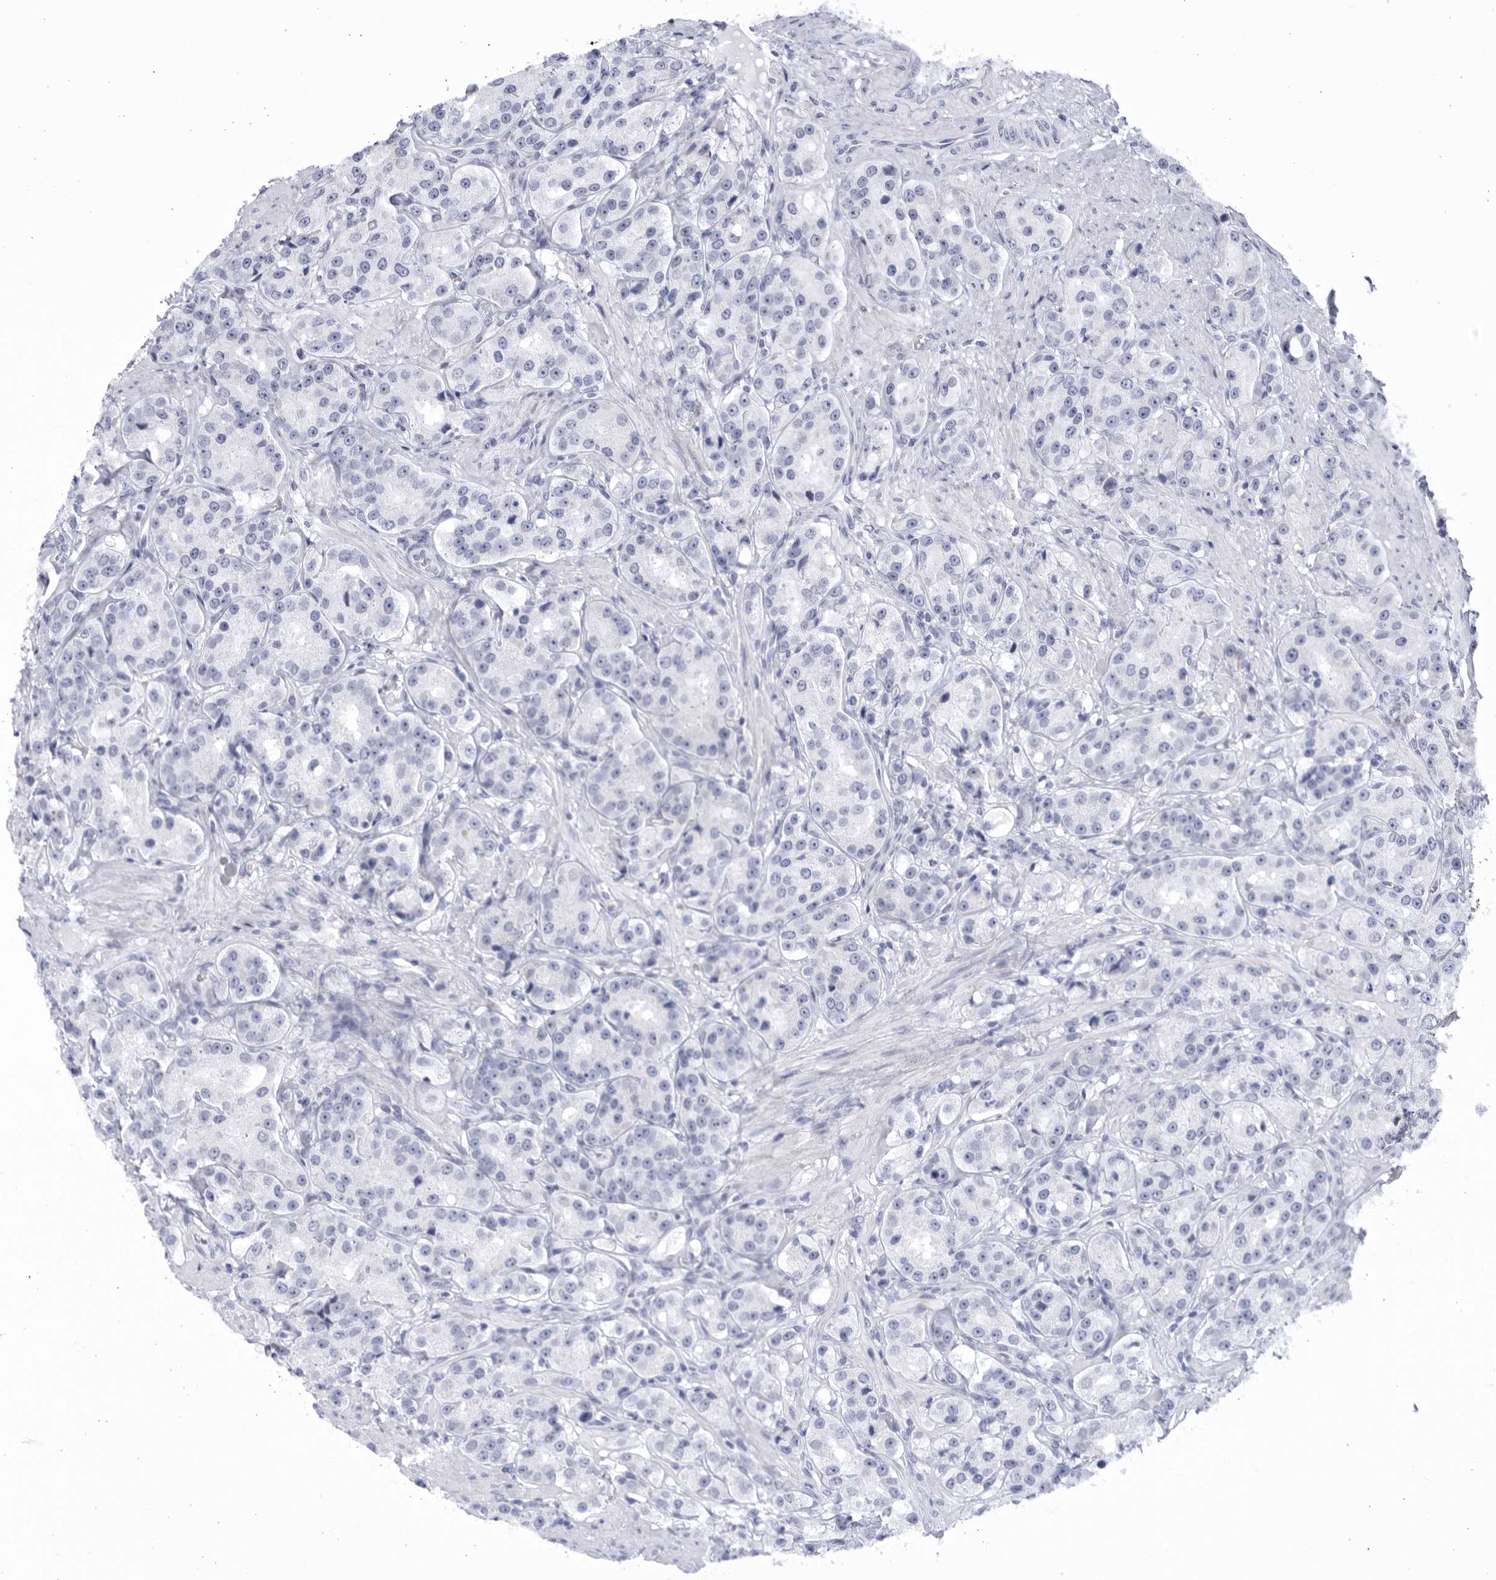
{"staining": {"intensity": "negative", "quantity": "none", "location": "none"}, "tissue": "prostate cancer", "cell_type": "Tumor cells", "image_type": "cancer", "snomed": [{"axis": "morphology", "description": "Adenocarcinoma, High grade"}, {"axis": "topography", "description": "Prostate"}], "caption": "Image shows no significant protein expression in tumor cells of prostate high-grade adenocarcinoma.", "gene": "CCDC181", "patient": {"sex": "male", "age": 60}}